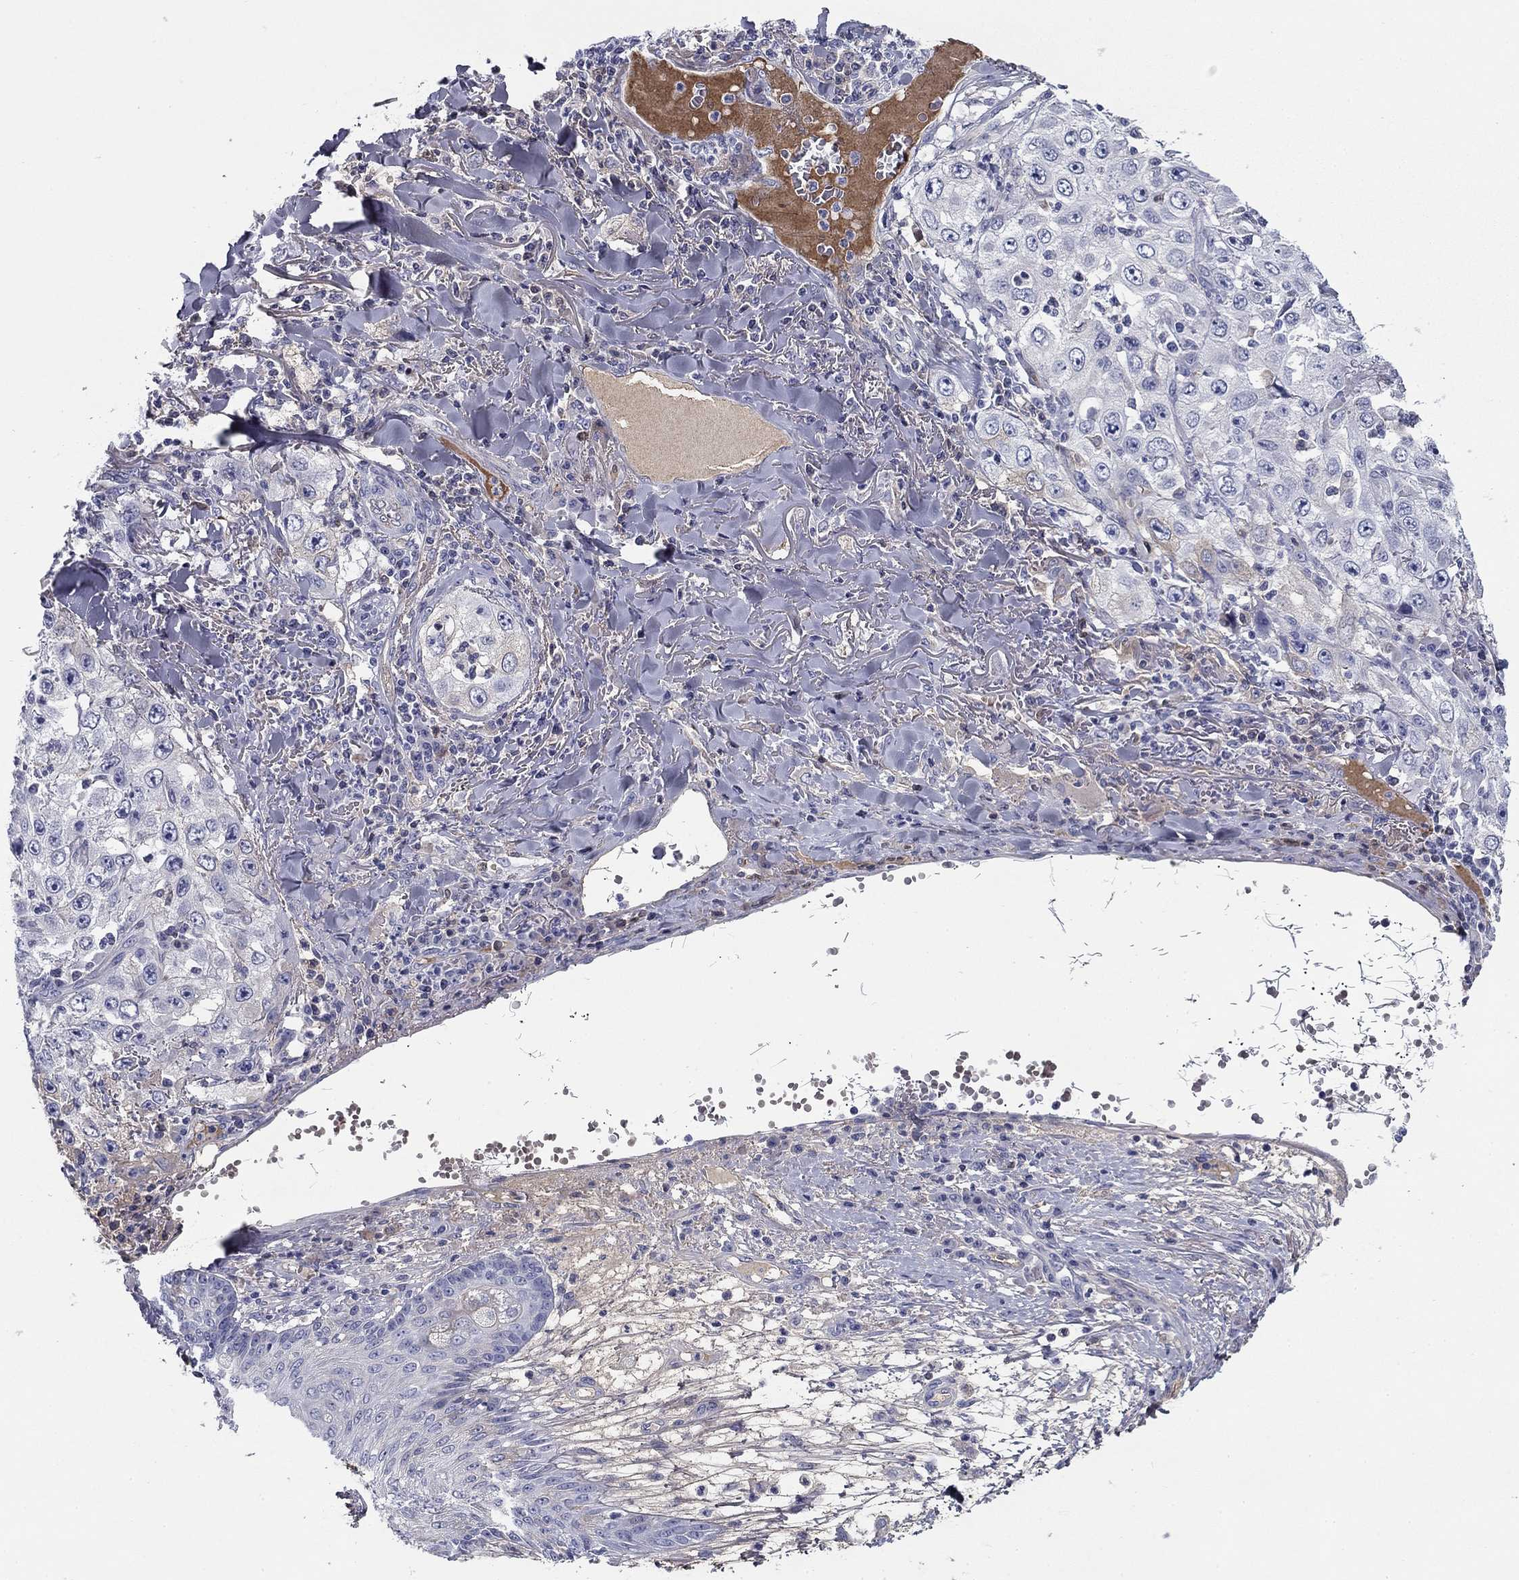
{"staining": {"intensity": "moderate", "quantity": "<25%", "location": "cytoplasmic/membranous"}, "tissue": "skin cancer", "cell_type": "Tumor cells", "image_type": "cancer", "snomed": [{"axis": "morphology", "description": "Squamous cell carcinoma, NOS"}, {"axis": "topography", "description": "Skin"}], "caption": "Skin cancer (squamous cell carcinoma) stained with IHC displays moderate cytoplasmic/membranous staining in about <25% of tumor cells.", "gene": "CPLX4", "patient": {"sex": "male", "age": 82}}